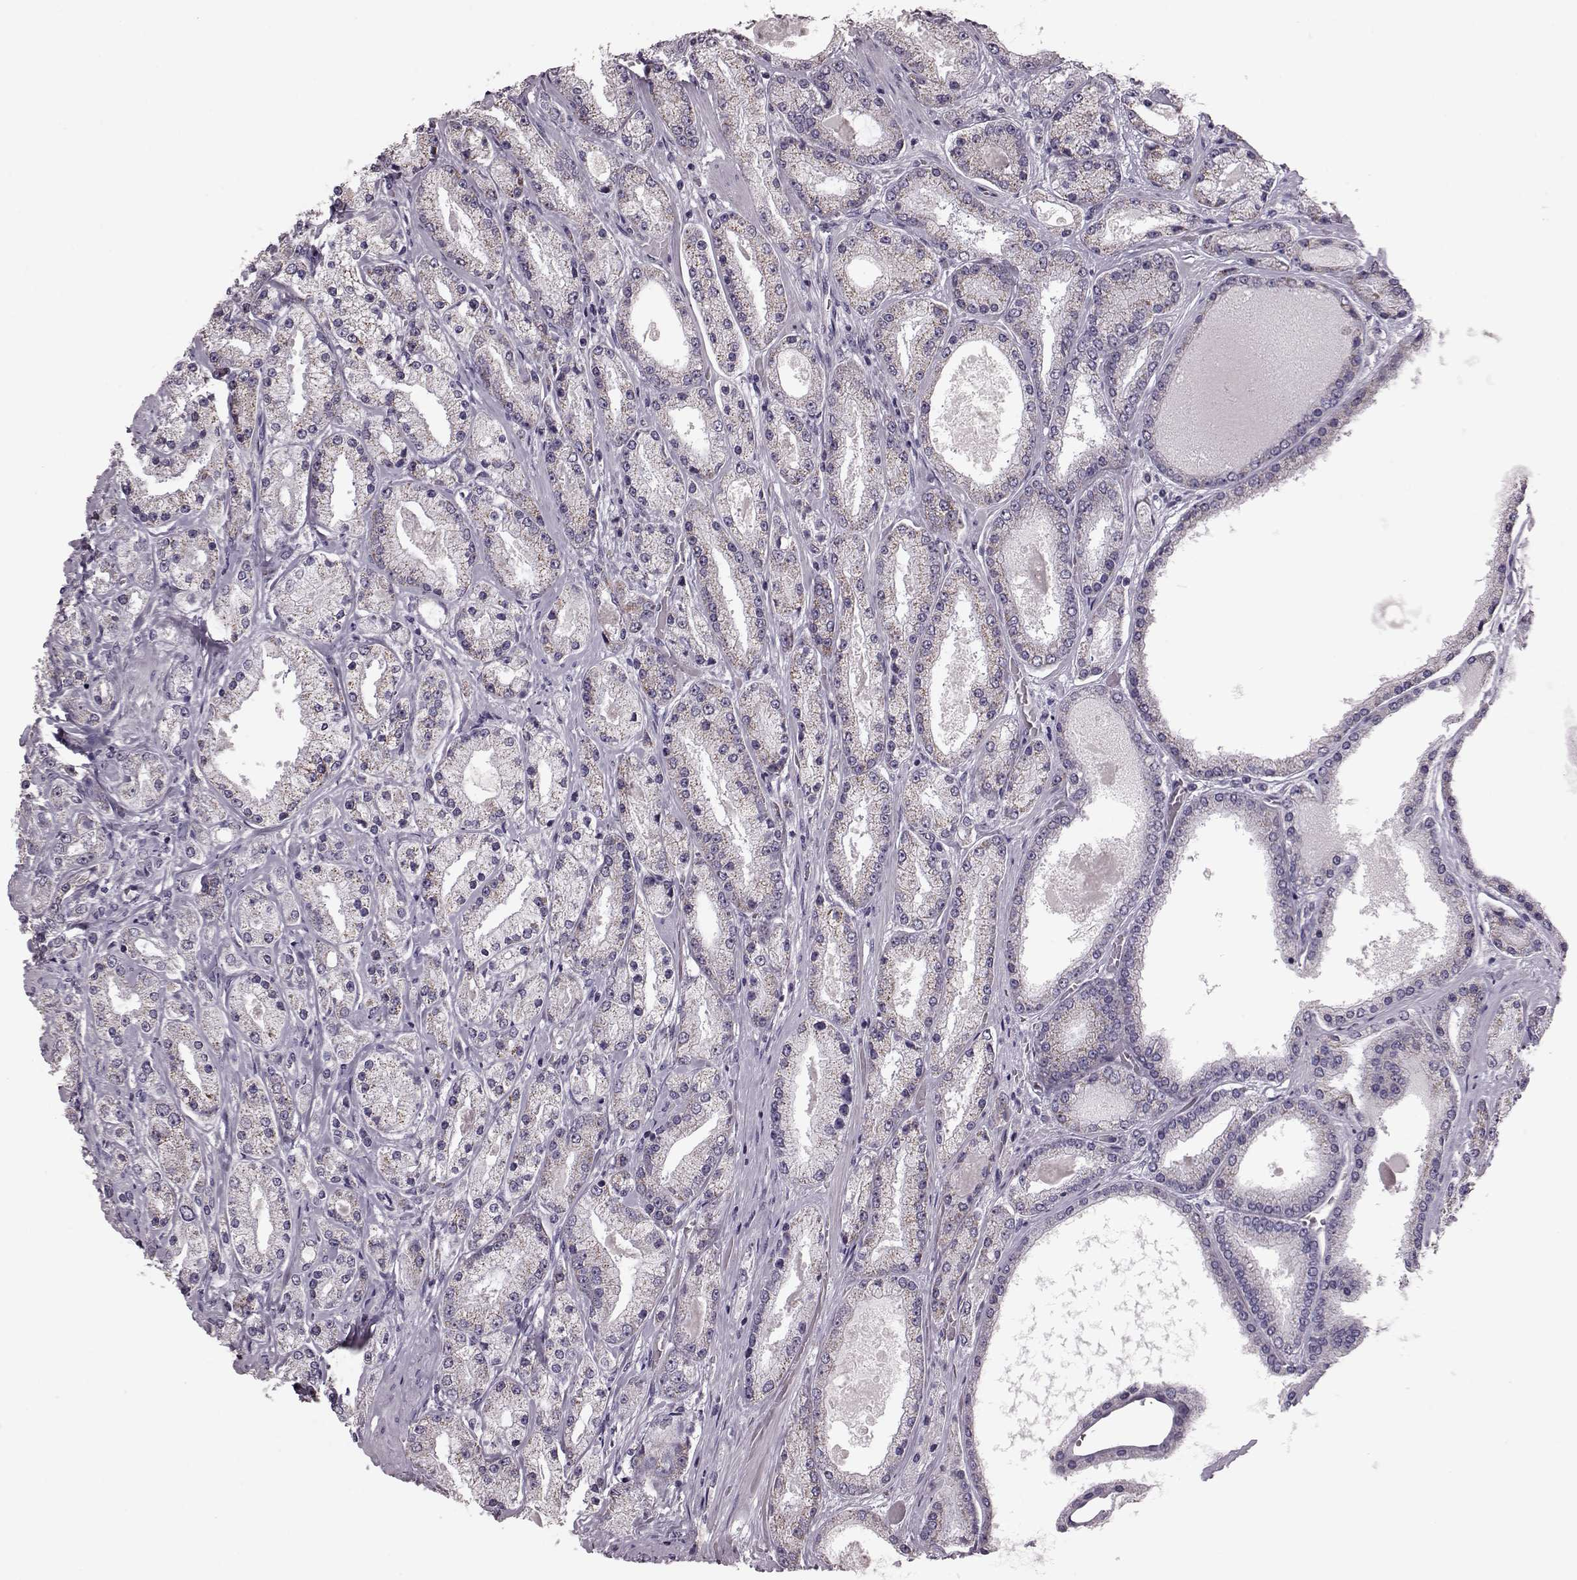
{"staining": {"intensity": "moderate", "quantity": ">75%", "location": "cytoplasmic/membranous"}, "tissue": "prostate cancer", "cell_type": "Tumor cells", "image_type": "cancer", "snomed": [{"axis": "morphology", "description": "Adenocarcinoma, High grade"}, {"axis": "topography", "description": "Prostate"}], "caption": "Immunohistochemical staining of prostate cancer exhibits medium levels of moderate cytoplasmic/membranous protein expression in approximately >75% of tumor cells. (DAB IHC, brown staining for protein, blue staining for nuclei).", "gene": "RIMS2", "patient": {"sex": "male", "age": 67}}